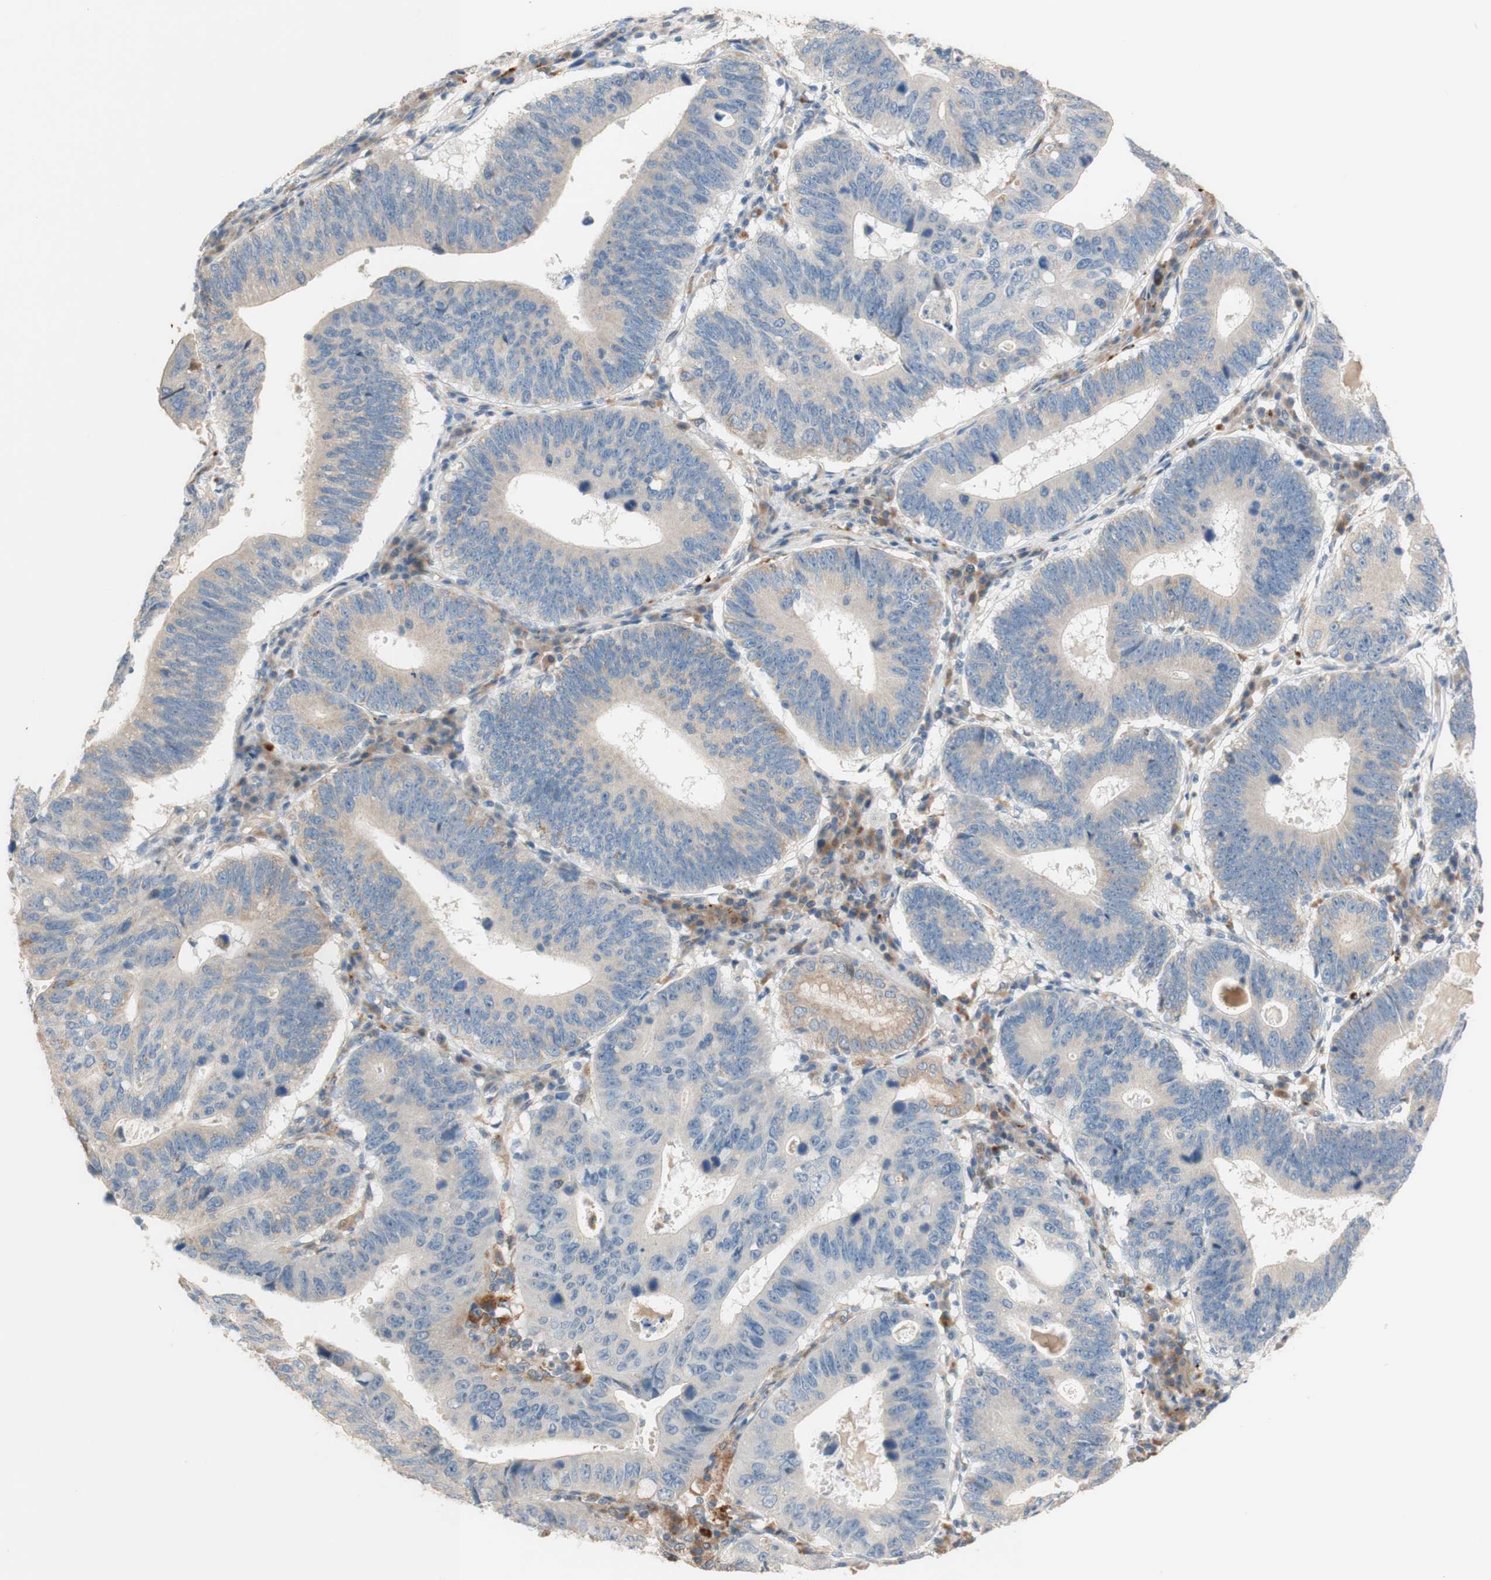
{"staining": {"intensity": "weak", "quantity": ">75%", "location": "cytoplasmic/membranous"}, "tissue": "stomach cancer", "cell_type": "Tumor cells", "image_type": "cancer", "snomed": [{"axis": "morphology", "description": "Adenocarcinoma, NOS"}, {"axis": "topography", "description": "Stomach"}], "caption": "Adenocarcinoma (stomach) was stained to show a protein in brown. There is low levels of weak cytoplasmic/membranous positivity in approximately >75% of tumor cells. The staining is performed using DAB brown chromogen to label protein expression. The nuclei are counter-stained blue using hematoxylin.", "gene": "PTPN21", "patient": {"sex": "male", "age": 59}}